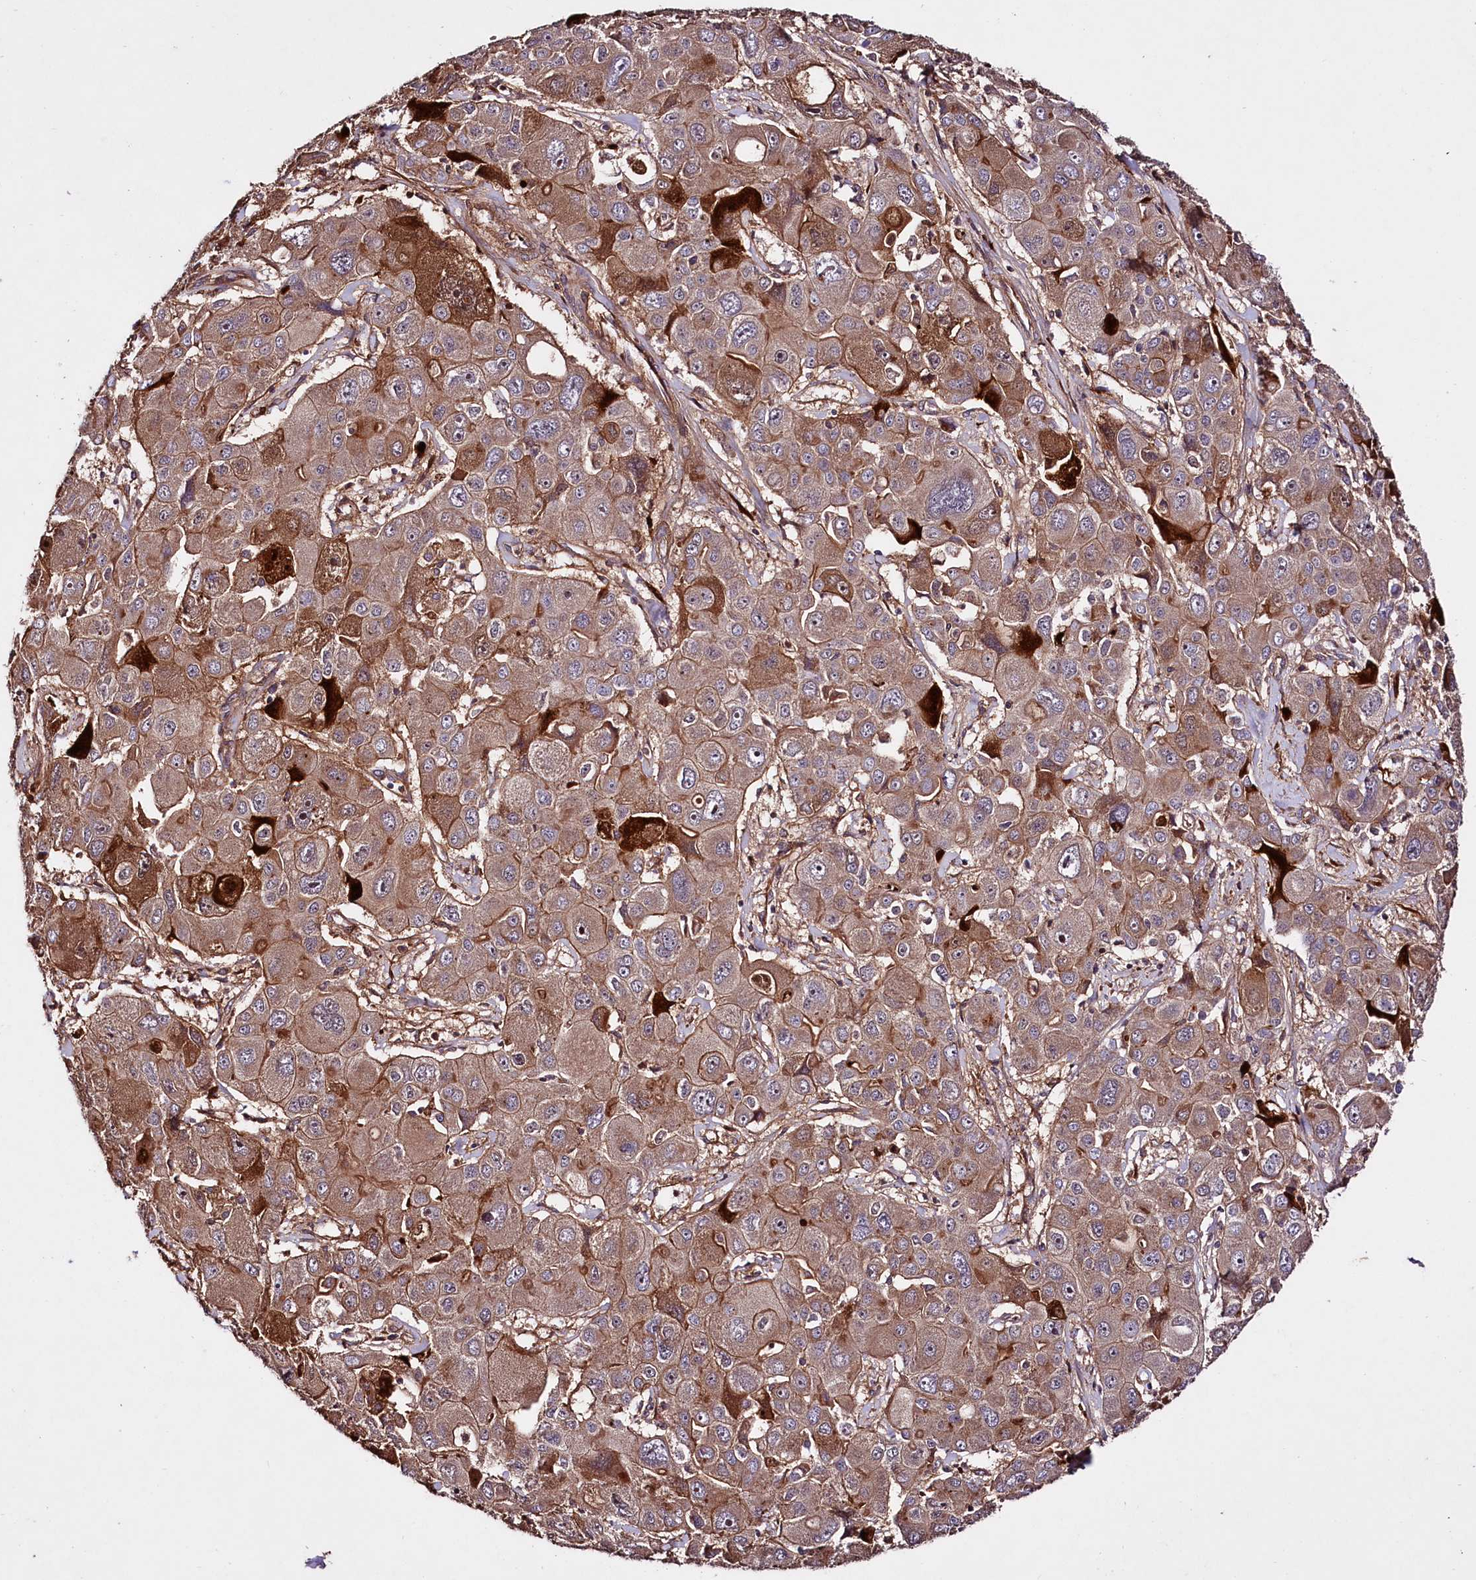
{"staining": {"intensity": "moderate", "quantity": ">75%", "location": "cytoplasmic/membranous"}, "tissue": "liver cancer", "cell_type": "Tumor cells", "image_type": "cancer", "snomed": [{"axis": "morphology", "description": "Cholangiocarcinoma"}, {"axis": "topography", "description": "Liver"}], "caption": "A brown stain highlights moderate cytoplasmic/membranous staining of a protein in human liver cancer tumor cells. Nuclei are stained in blue.", "gene": "TNPO3", "patient": {"sex": "male", "age": 67}}